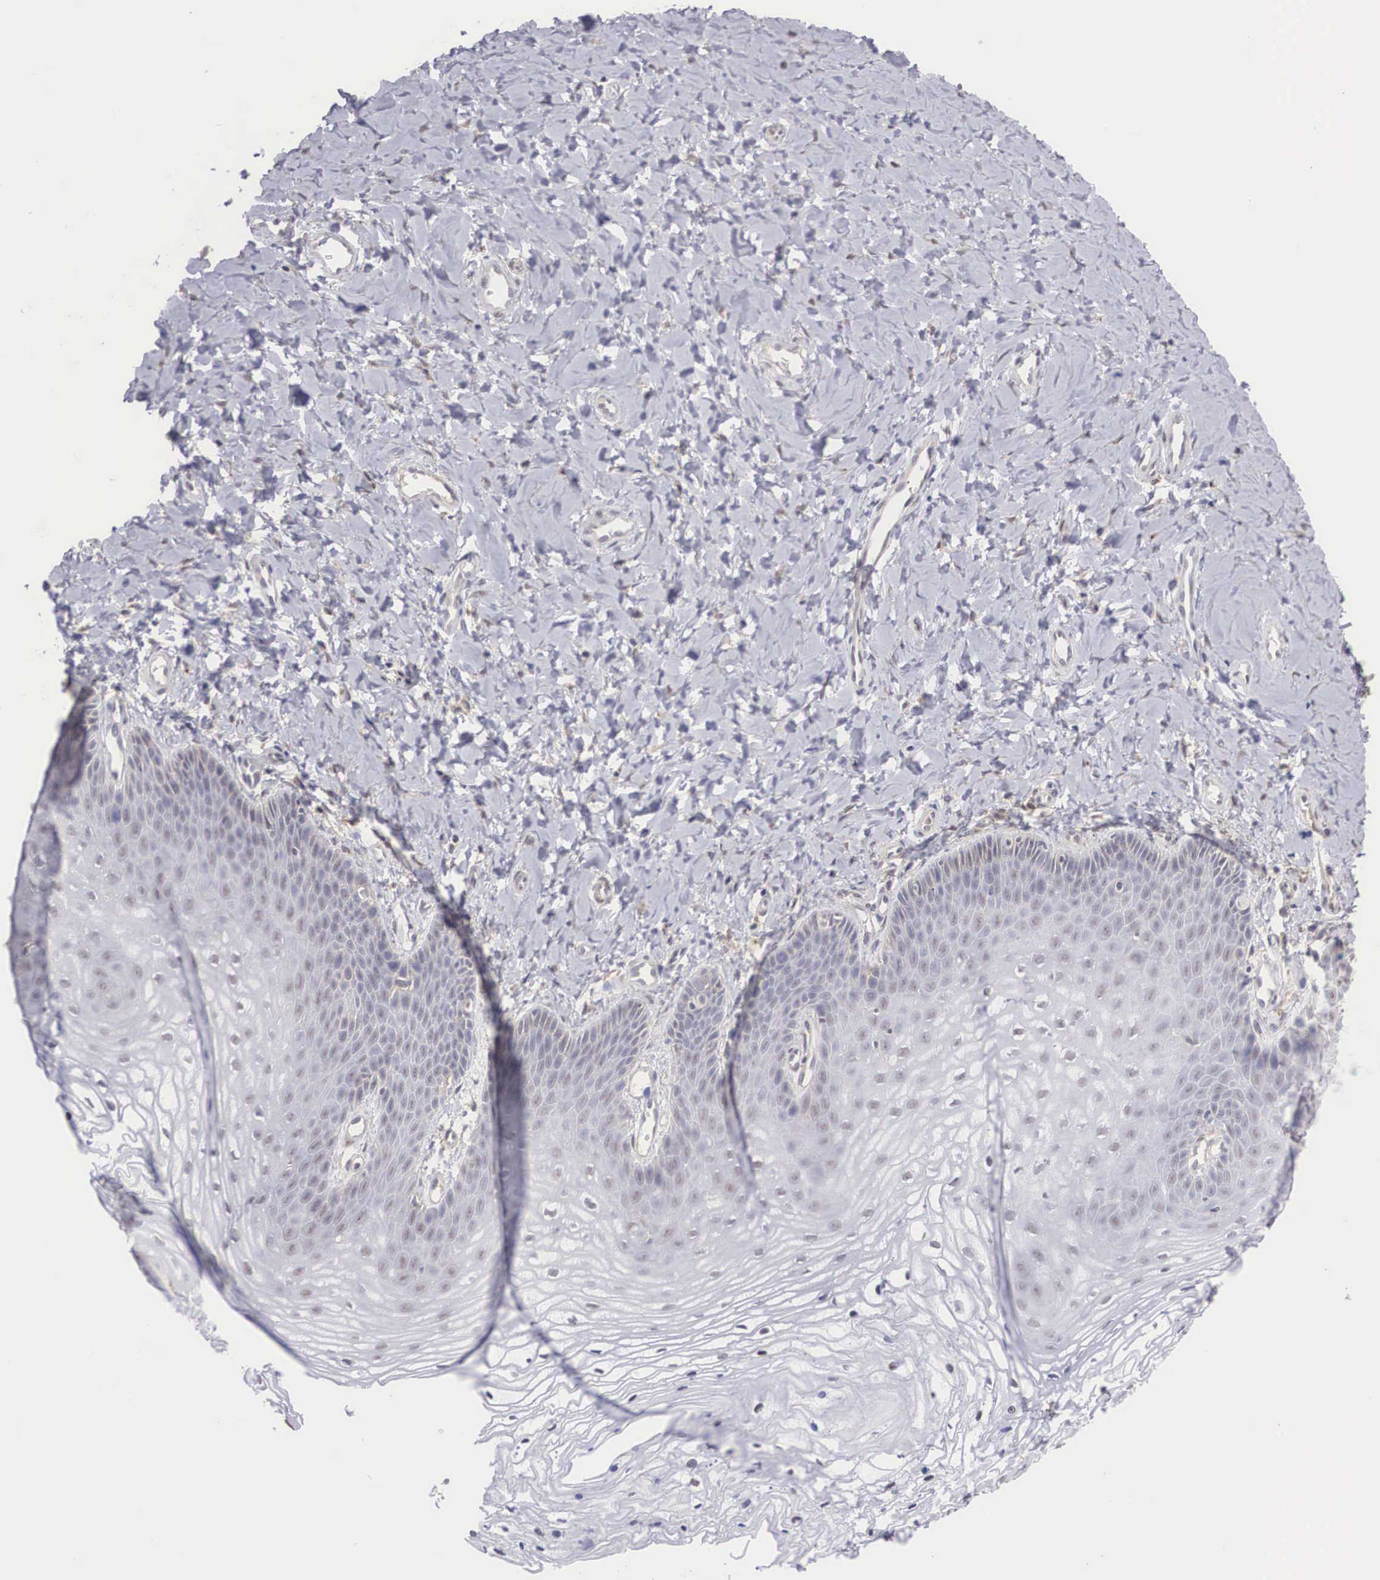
{"staining": {"intensity": "weak", "quantity": "<25%", "location": "nuclear"}, "tissue": "vagina", "cell_type": "Squamous epithelial cells", "image_type": "normal", "snomed": [{"axis": "morphology", "description": "Normal tissue, NOS"}, {"axis": "topography", "description": "Vagina"}], "caption": "Histopathology image shows no protein positivity in squamous epithelial cells of unremarkable vagina.", "gene": "NR4A2", "patient": {"sex": "female", "age": 68}}